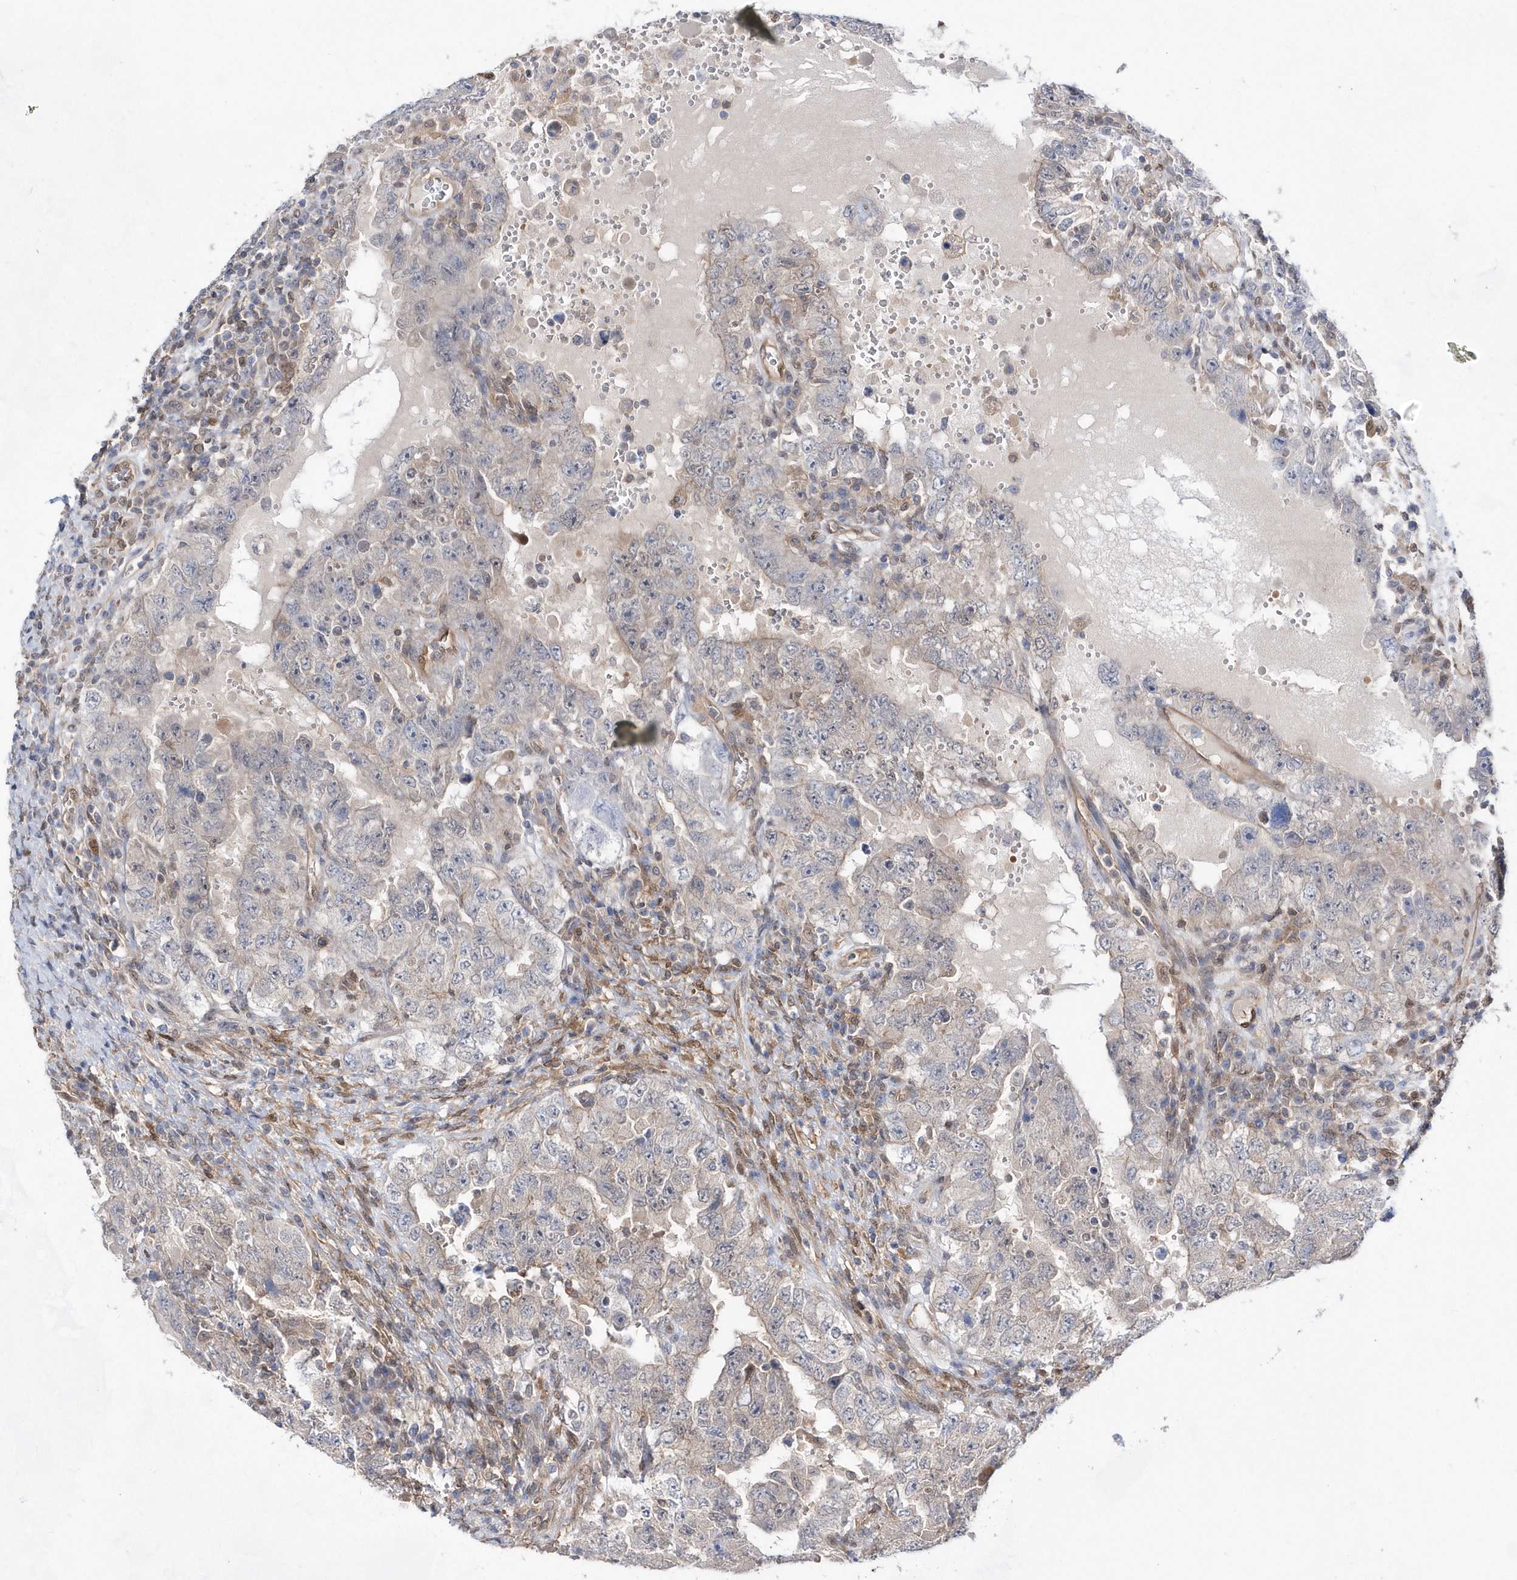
{"staining": {"intensity": "negative", "quantity": "none", "location": "none"}, "tissue": "testis cancer", "cell_type": "Tumor cells", "image_type": "cancer", "snomed": [{"axis": "morphology", "description": "Carcinoma, Embryonal, NOS"}, {"axis": "topography", "description": "Testis"}], "caption": "Photomicrograph shows no significant protein expression in tumor cells of testis cancer (embryonal carcinoma). (Brightfield microscopy of DAB (3,3'-diaminobenzidine) immunohistochemistry (IHC) at high magnification).", "gene": "BDH2", "patient": {"sex": "male", "age": 26}}